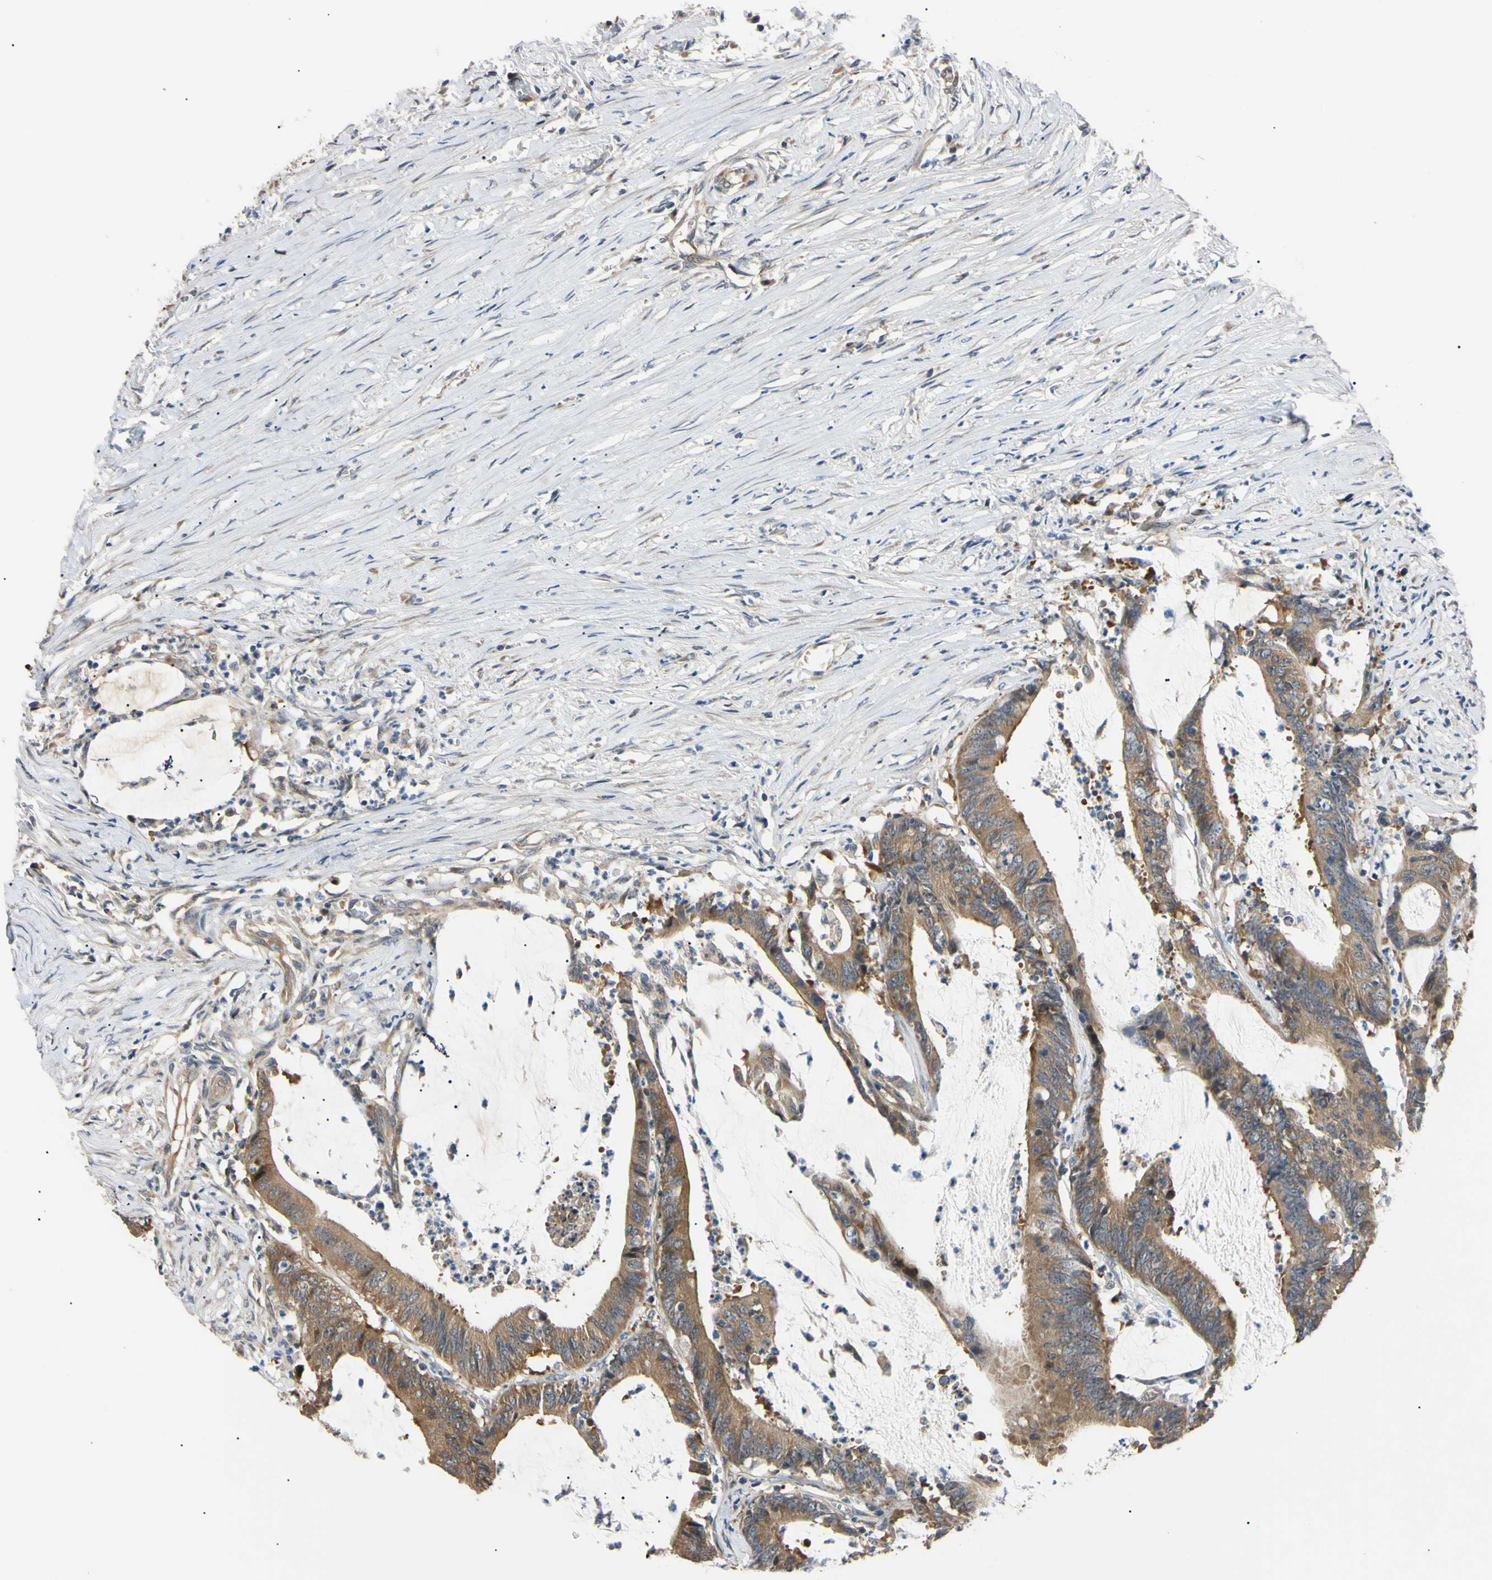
{"staining": {"intensity": "strong", "quantity": "<25%", "location": "cytoplasmic/membranous"}, "tissue": "colorectal cancer", "cell_type": "Tumor cells", "image_type": "cancer", "snomed": [{"axis": "morphology", "description": "Adenocarcinoma, NOS"}, {"axis": "topography", "description": "Rectum"}], "caption": "Protein positivity by IHC demonstrates strong cytoplasmic/membranous staining in approximately <25% of tumor cells in colorectal cancer (adenocarcinoma). The protein is stained brown, and the nuclei are stained in blue (DAB (3,3'-diaminobenzidine) IHC with brightfield microscopy, high magnification).", "gene": "RARS1", "patient": {"sex": "female", "age": 66}}